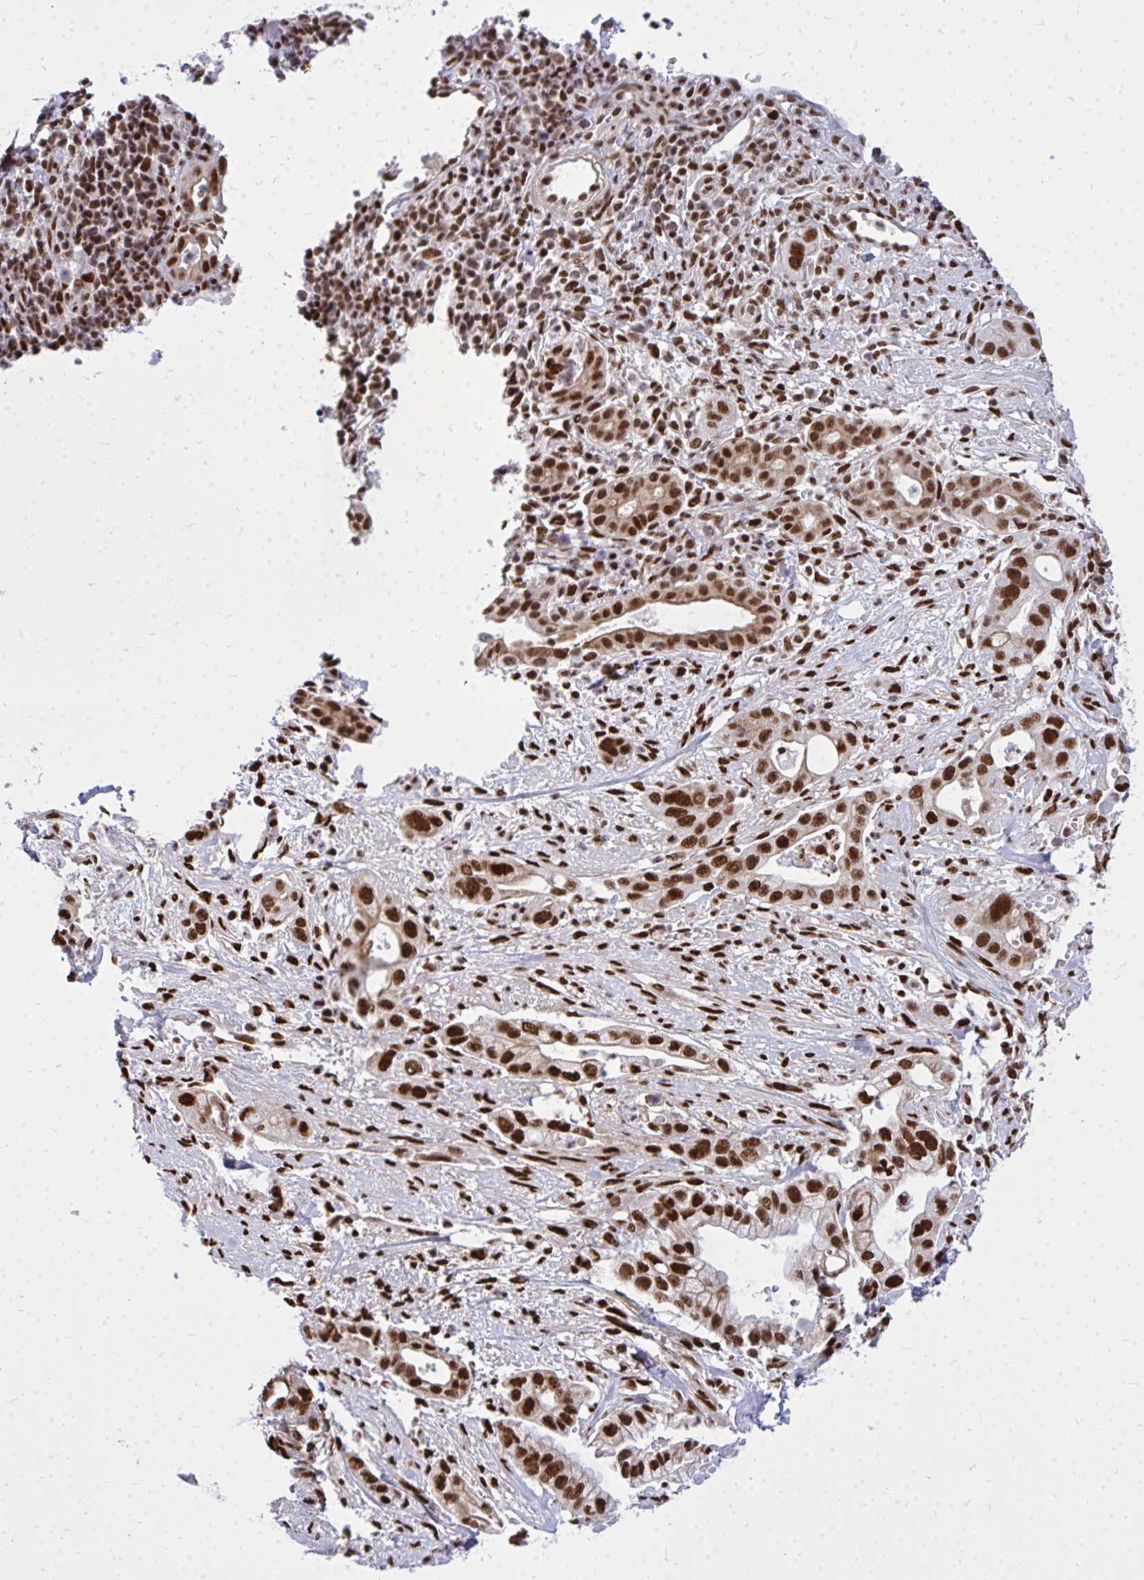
{"staining": {"intensity": "strong", "quantity": ">75%", "location": "nuclear"}, "tissue": "pancreatic cancer", "cell_type": "Tumor cells", "image_type": "cancer", "snomed": [{"axis": "morphology", "description": "Adenocarcinoma, NOS"}, {"axis": "topography", "description": "Pancreas"}], "caption": "This is a histology image of immunohistochemistry (IHC) staining of pancreatic cancer, which shows strong expression in the nuclear of tumor cells.", "gene": "TBL1Y", "patient": {"sex": "male", "age": 44}}